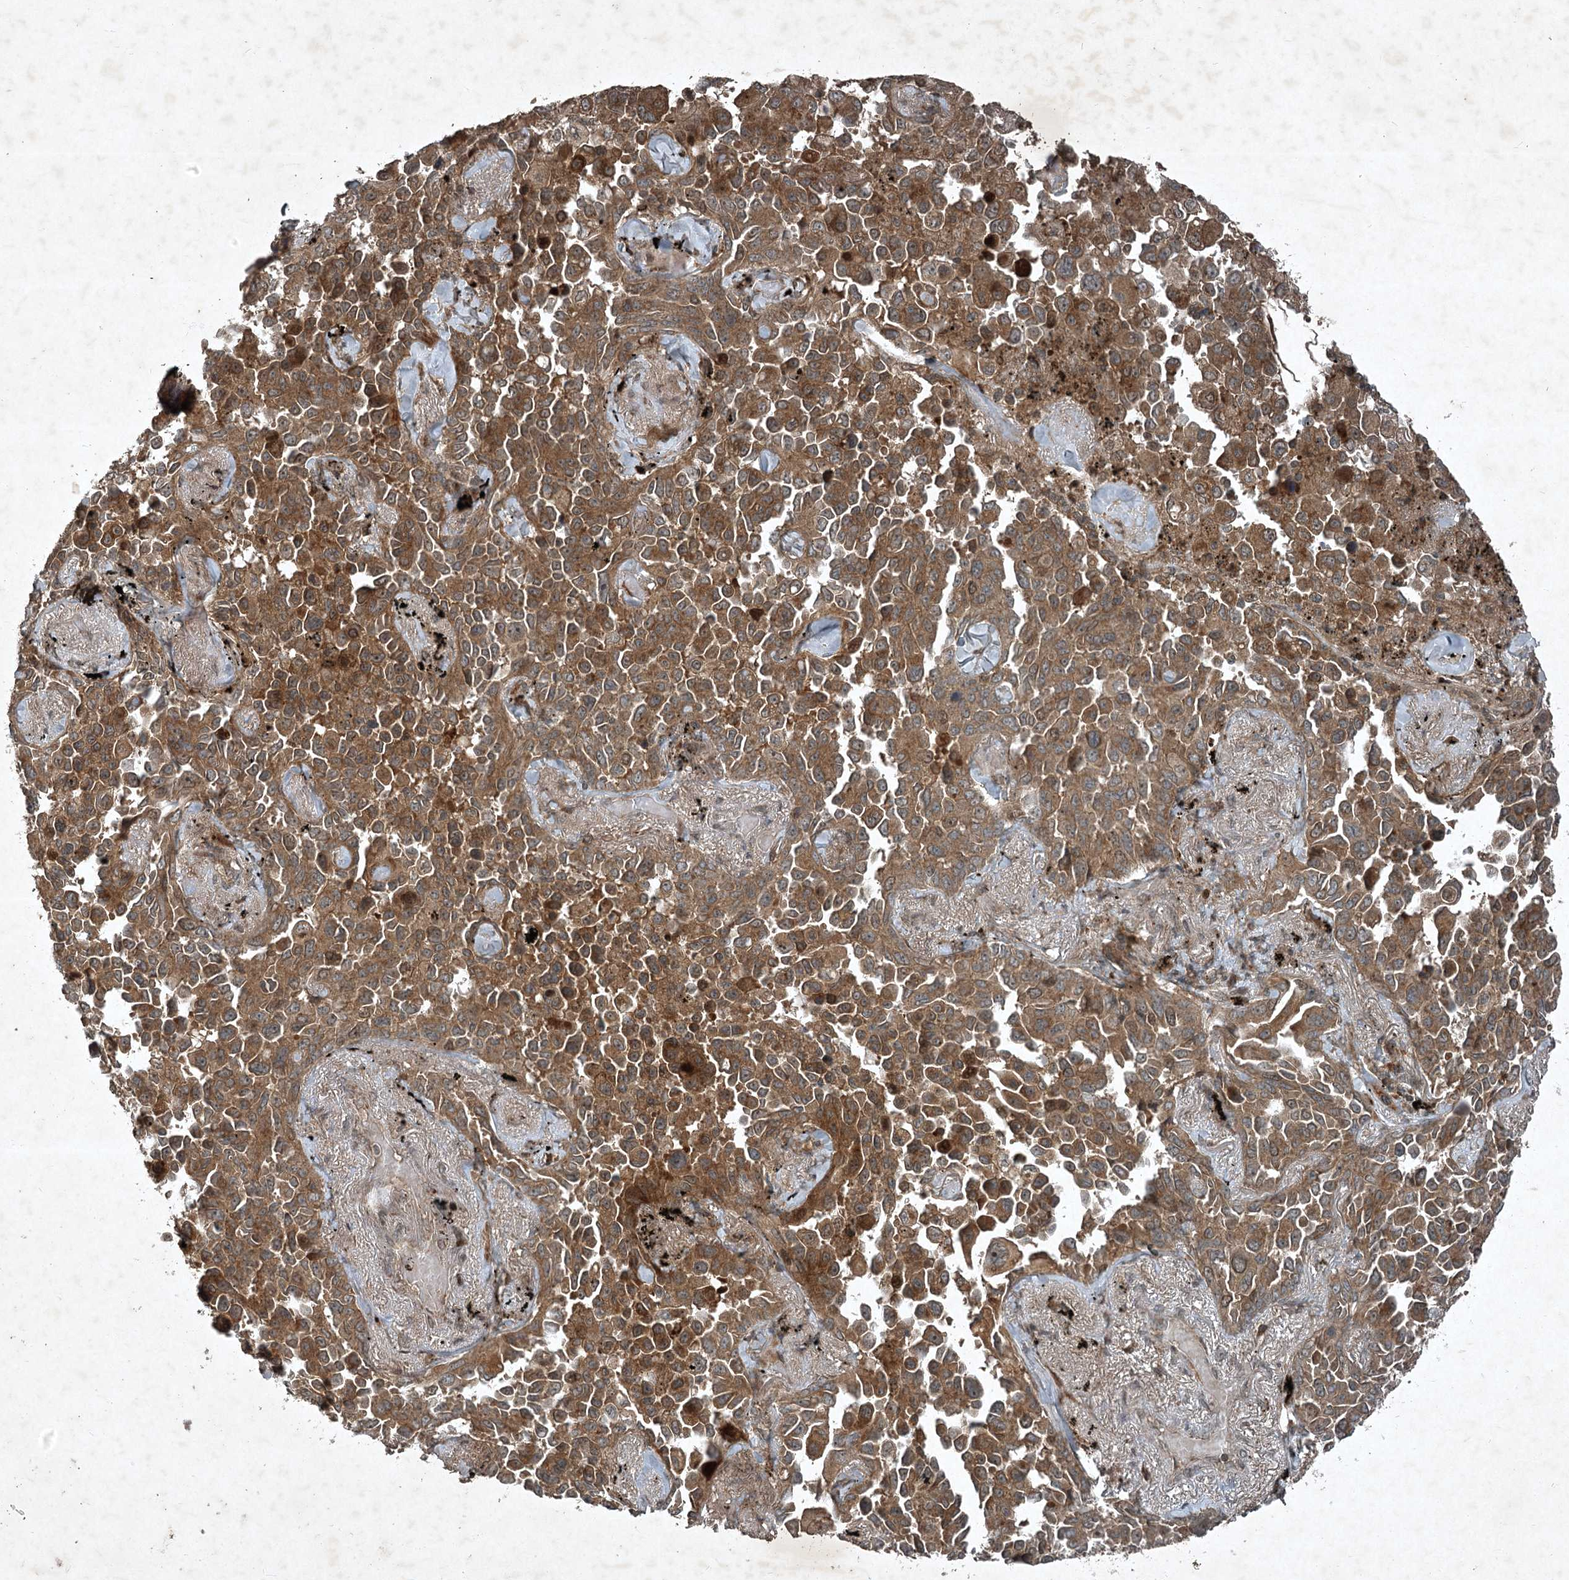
{"staining": {"intensity": "moderate", "quantity": ">75%", "location": "cytoplasmic/membranous"}, "tissue": "lung cancer", "cell_type": "Tumor cells", "image_type": "cancer", "snomed": [{"axis": "morphology", "description": "Adenocarcinoma, NOS"}, {"axis": "topography", "description": "Lung"}], "caption": "There is medium levels of moderate cytoplasmic/membranous staining in tumor cells of adenocarcinoma (lung), as demonstrated by immunohistochemical staining (brown color).", "gene": "UNC93A", "patient": {"sex": "female", "age": 67}}